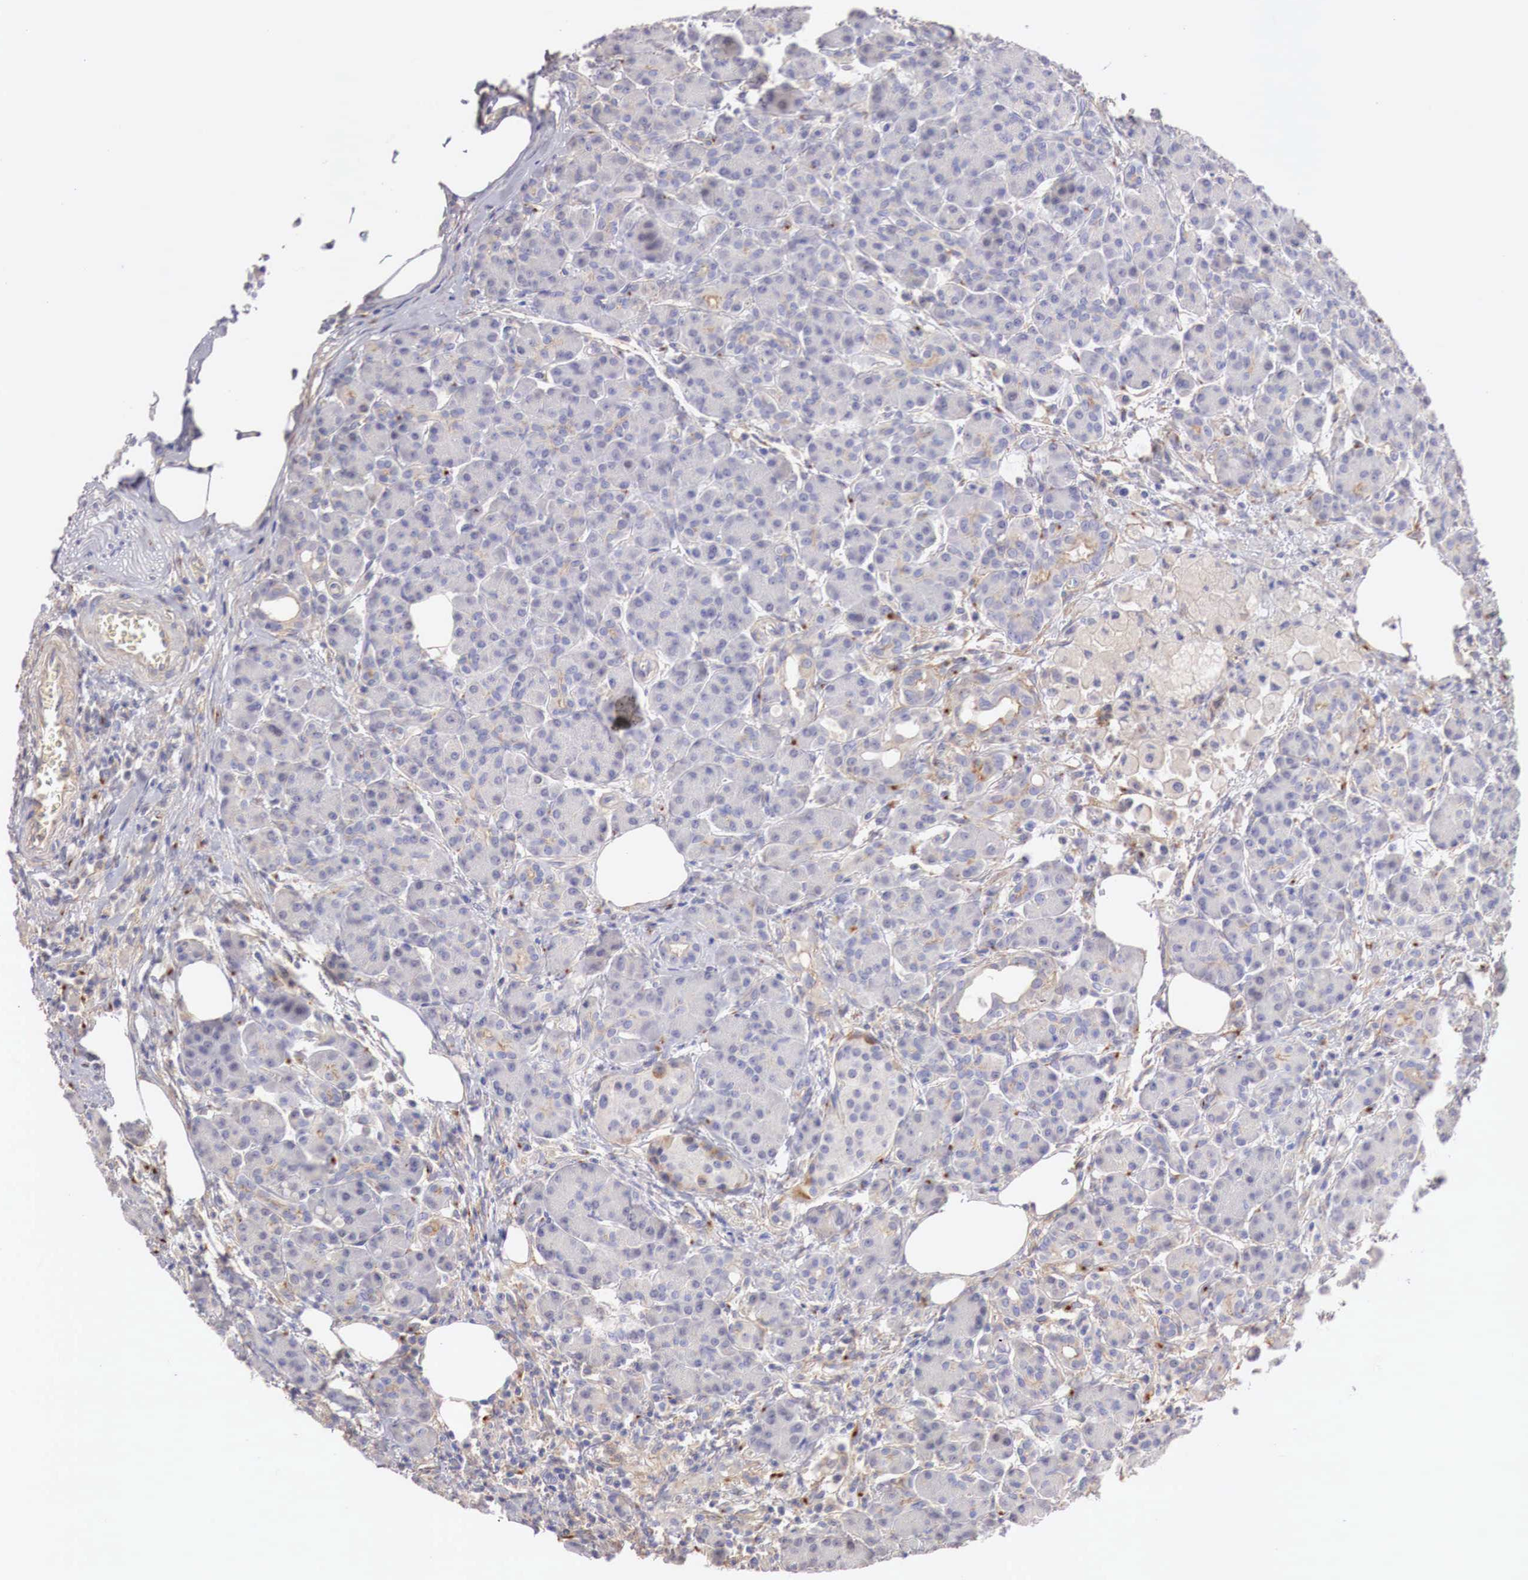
{"staining": {"intensity": "weak", "quantity": "25%-75%", "location": "cytoplasmic/membranous"}, "tissue": "pancreas", "cell_type": "Exocrine glandular cells", "image_type": "normal", "snomed": [{"axis": "morphology", "description": "Normal tissue, NOS"}, {"axis": "topography", "description": "Pancreas"}], "caption": "This is a photomicrograph of immunohistochemistry staining of normal pancreas, which shows weak expression in the cytoplasmic/membranous of exocrine glandular cells.", "gene": "KLHDC7B", "patient": {"sex": "female", "age": 73}}